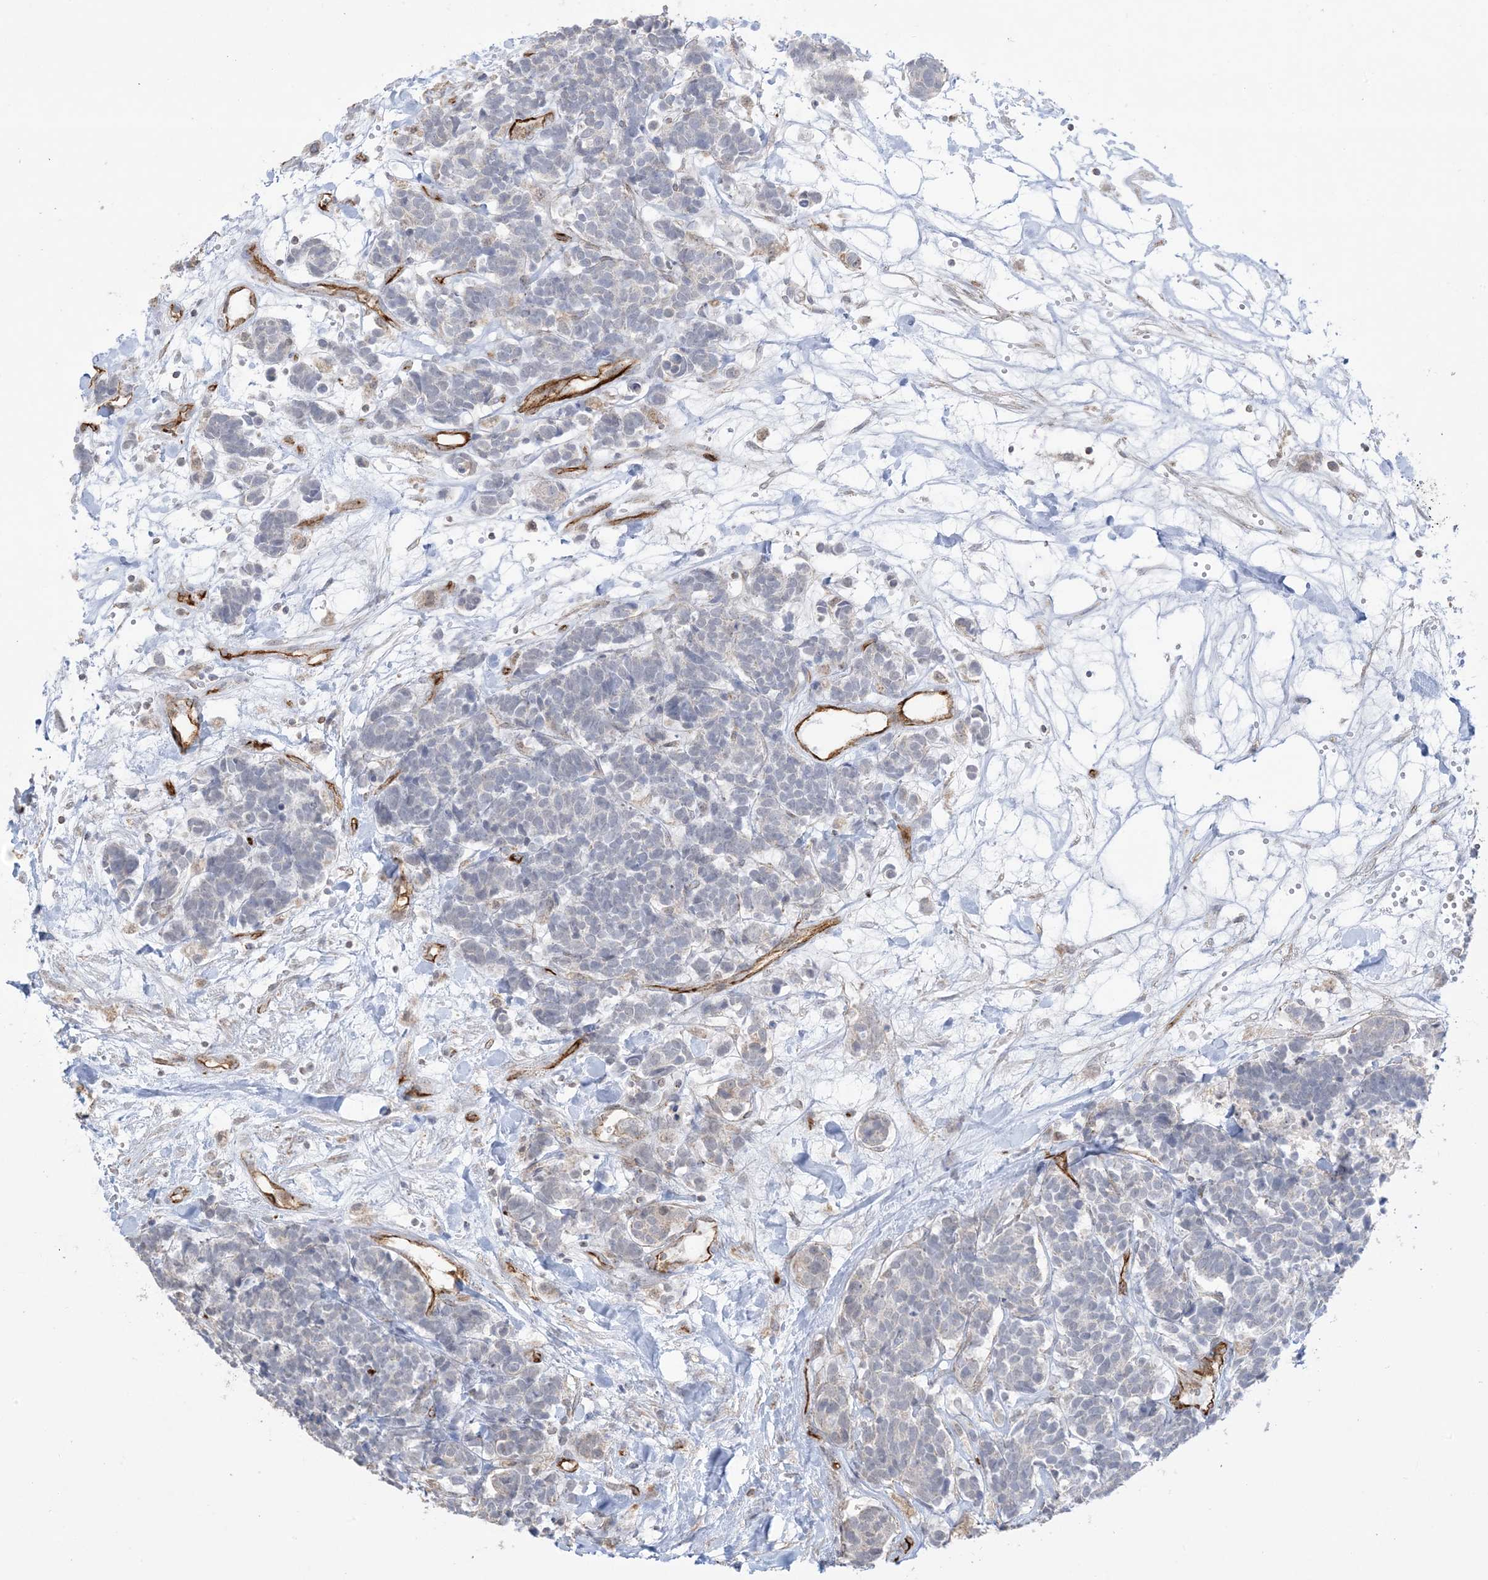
{"staining": {"intensity": "negative", "quantity": "none", "location": "none"}, "tissue": "carcinoid", "cell_type": "Tumor cells", "image_type": "cancer", "snomed": [{"axis": "morphology", "description": "Carcinoma, NOS"}, {"axis": "morphology", "description": "Carcinoid, malignant, NOS"}, {"axis": "topography", "description": "Urinary bladder"}], "caption": "This micrograph is of malignant carcinoid stained with IHC to label a protein in brown with the nuclei are counter-stained blue. There is no positivity in tumor cells.", "gene": "AGA", "patient": {"sex": "male", "age": 57}}